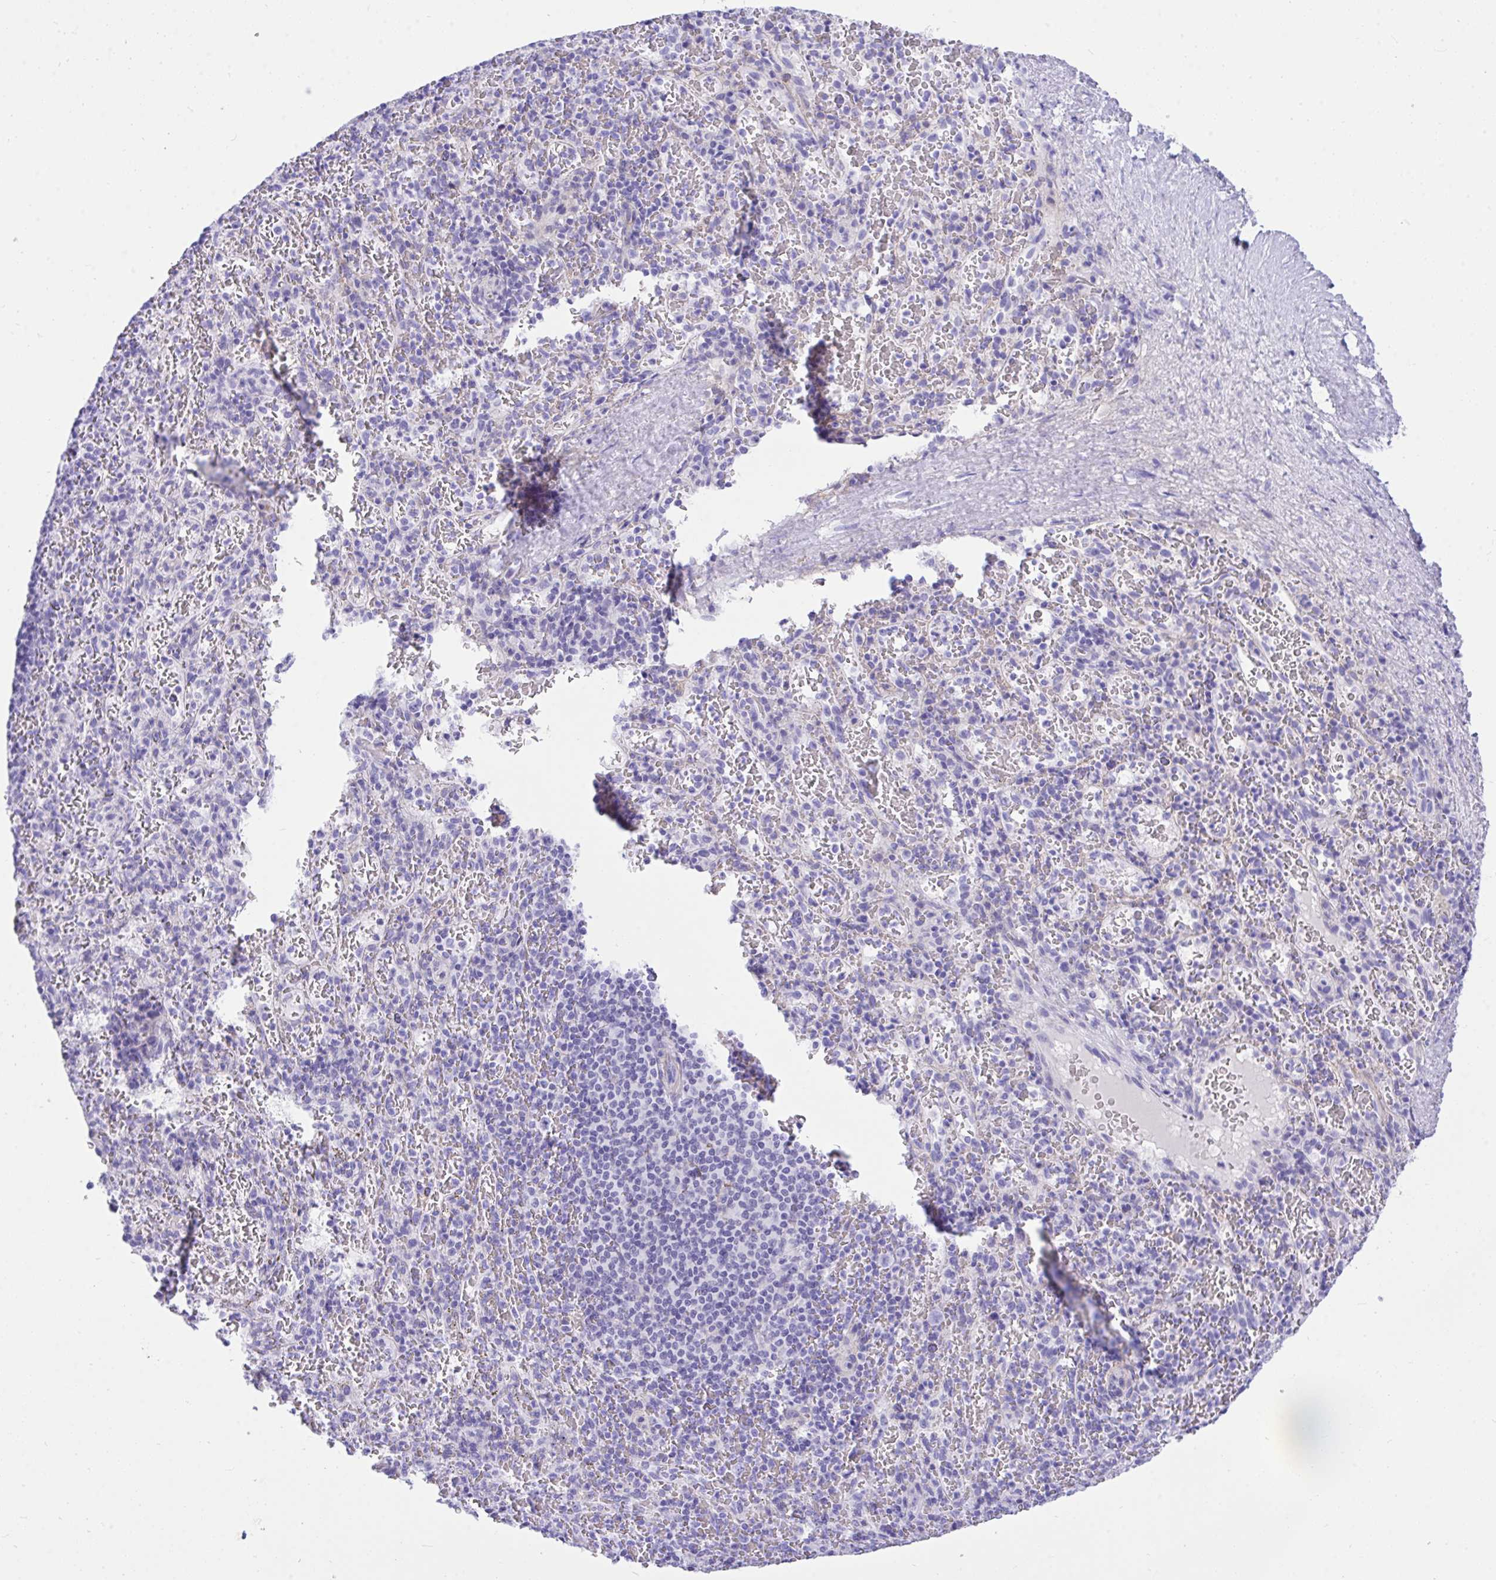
{"staining": {"intensity": "negative", "quantity": "none", "location": "none"}, "tissue": "spleen", "cell_type": "Cells in red pulp", "image_type": "normal", "snomed": [{"axis": "morphology", "description": "Normal tissue, NOS"}, {"axis": "topography", "description": "Spleen"}], "caption": "Spleen stained for a protein using immunohistochemistry (IHC) reveals no expression cells in red pulp.", "gene": "TLN2", "patient": {"sex": "male", "age": 57}}